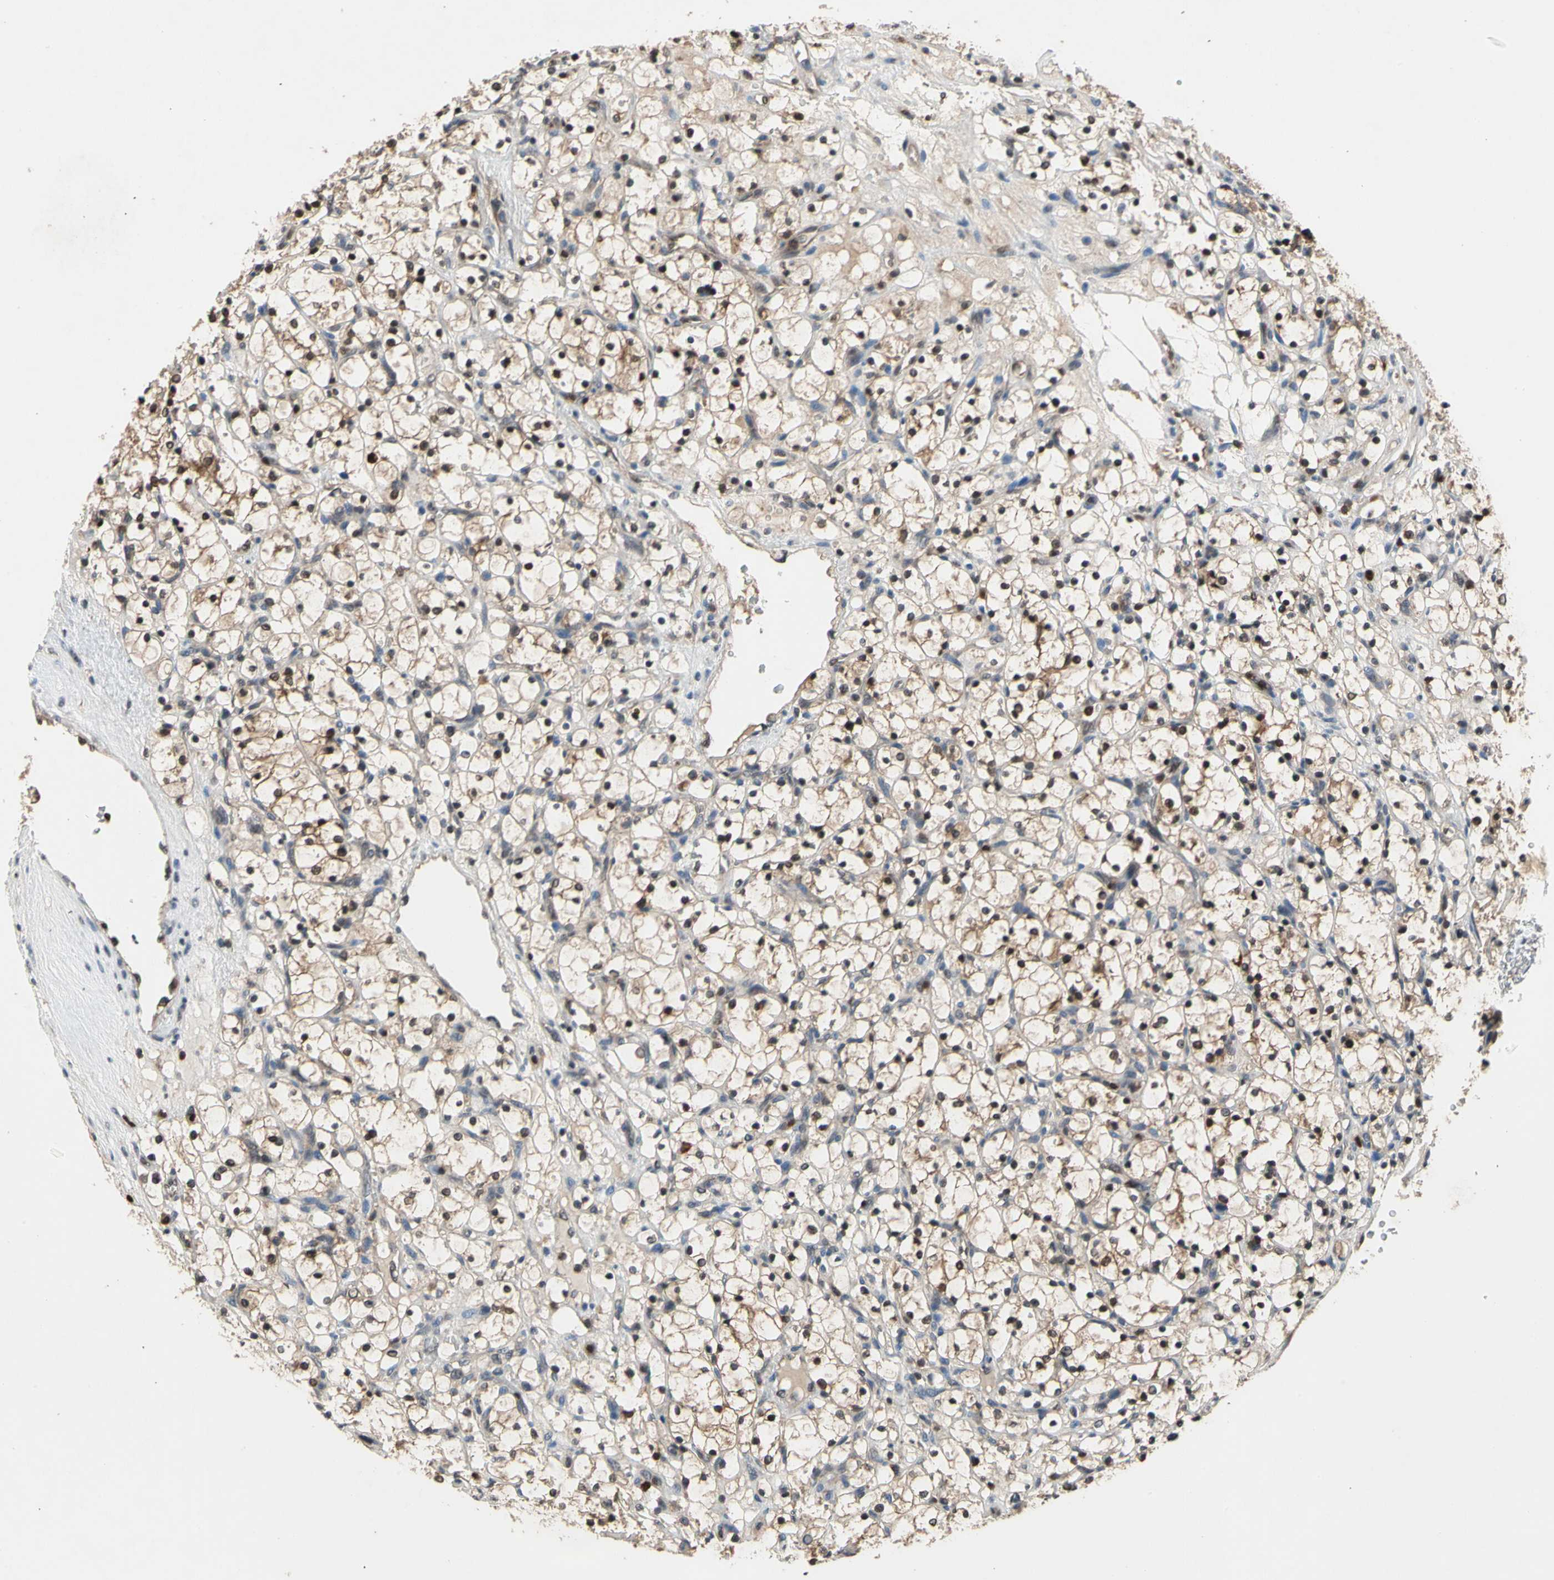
{"staining": {"intensity": "weak", "quantity": ">75%", "location": "cytoplasmic/membranous,nuclear"}, "tissue": "renal cancer", "cell_type": "Tumor cells", "image_type": "cancer", "snomed": [{"axis": "morphology", "description": "Adenocarcinoma, NOS"}, {"axis": "topography", "description": "Kidney"}], "caption": "This photomicrograph reveals immunohistochemistry (IHC) staining of renal cancer (adenocarcinoma), with low weak cytoplasmic/membranous and nuclear staining in about >75% of tumor cells.", "gene": "GSR", "patient": {"sex": "female", "age": 69}}